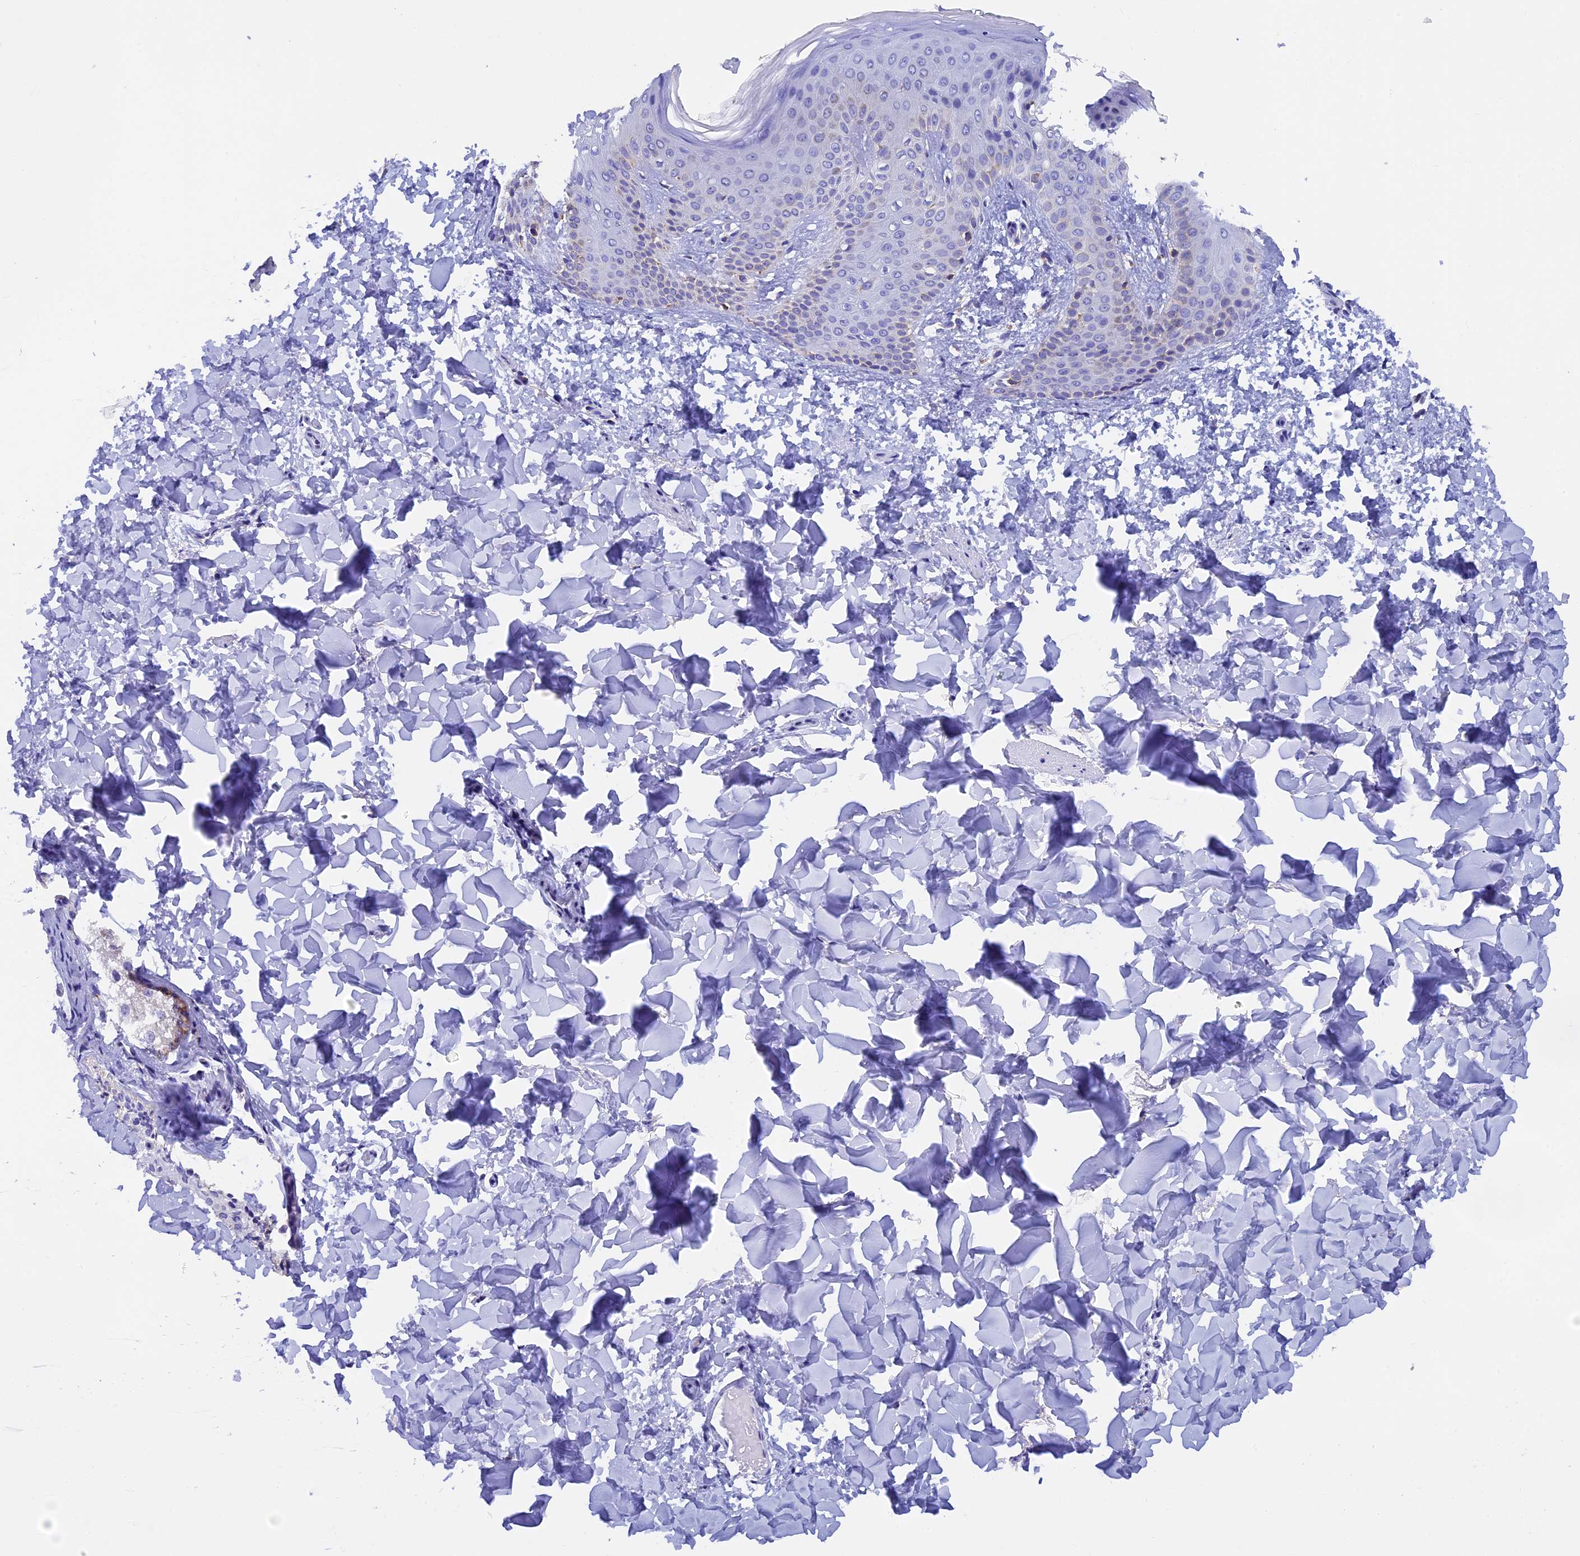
{"staining": {"intensity": "negative", "quantity": "none", "location": "none"}, "tissue": "skin", "cell_type": "Fibroblasts", "image_type": "normal", "snomed": [{"axis": "morphology", "description": "Normal tissue, NOS"}, {"axis": "topography", "description": "Skin"}], "caption": "Fibroblasts show no significant protein staining in normal skin. Brightfield microscopy of IHC stained with DAB (brown) and hematoxylin (blue), captured at high magnification.", "gene": "SLC8B1", "patient": {"sex": "male", "age": 36}}